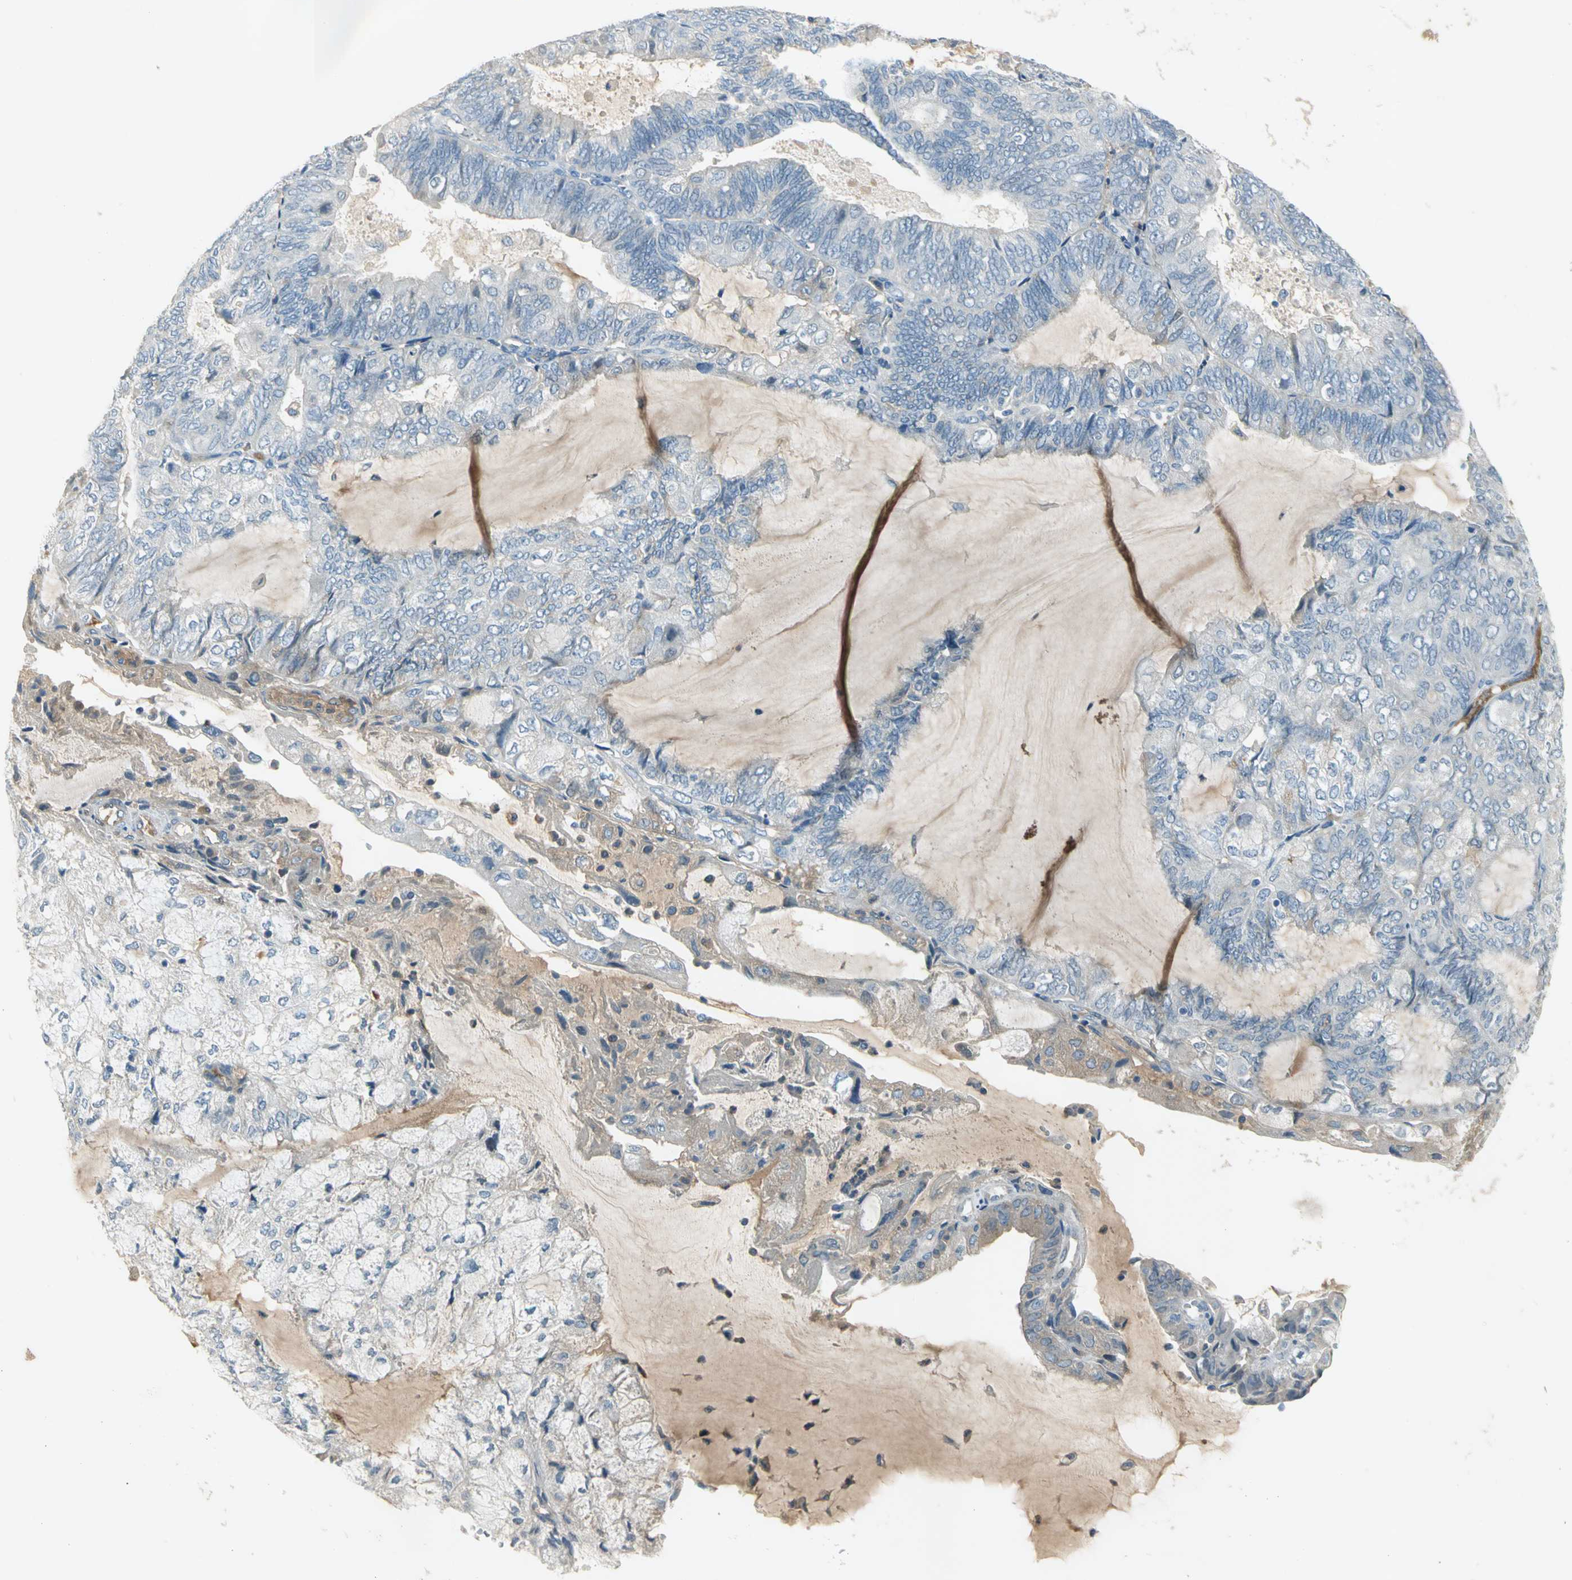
{"staining": {"intensity": "moderate", "quantity": "<25%", "location": "cytoplasmic/membranous"}, "tissue": "endometrial cancer", "cell_type": "Tumor cells", "image_type": "cancer", "snomed": [{"axis": "morphology", "description": "Adenocarcinoma, NOS"}, {"axis": "topography", "description": "Endometrium"}], "caption": "High-magnification brightfield microscopy of endometrial cancer stained with DAB (3,3'-diaminobenzidine) (brown) and counterstained with hematoxylin (blue). tumor cells exhibit moderate cytoplasmic/membranous staining is seen in approximately<25% of cells.", "gene": "ZIC1", "patient": {"sex": "female", "age": 81}}